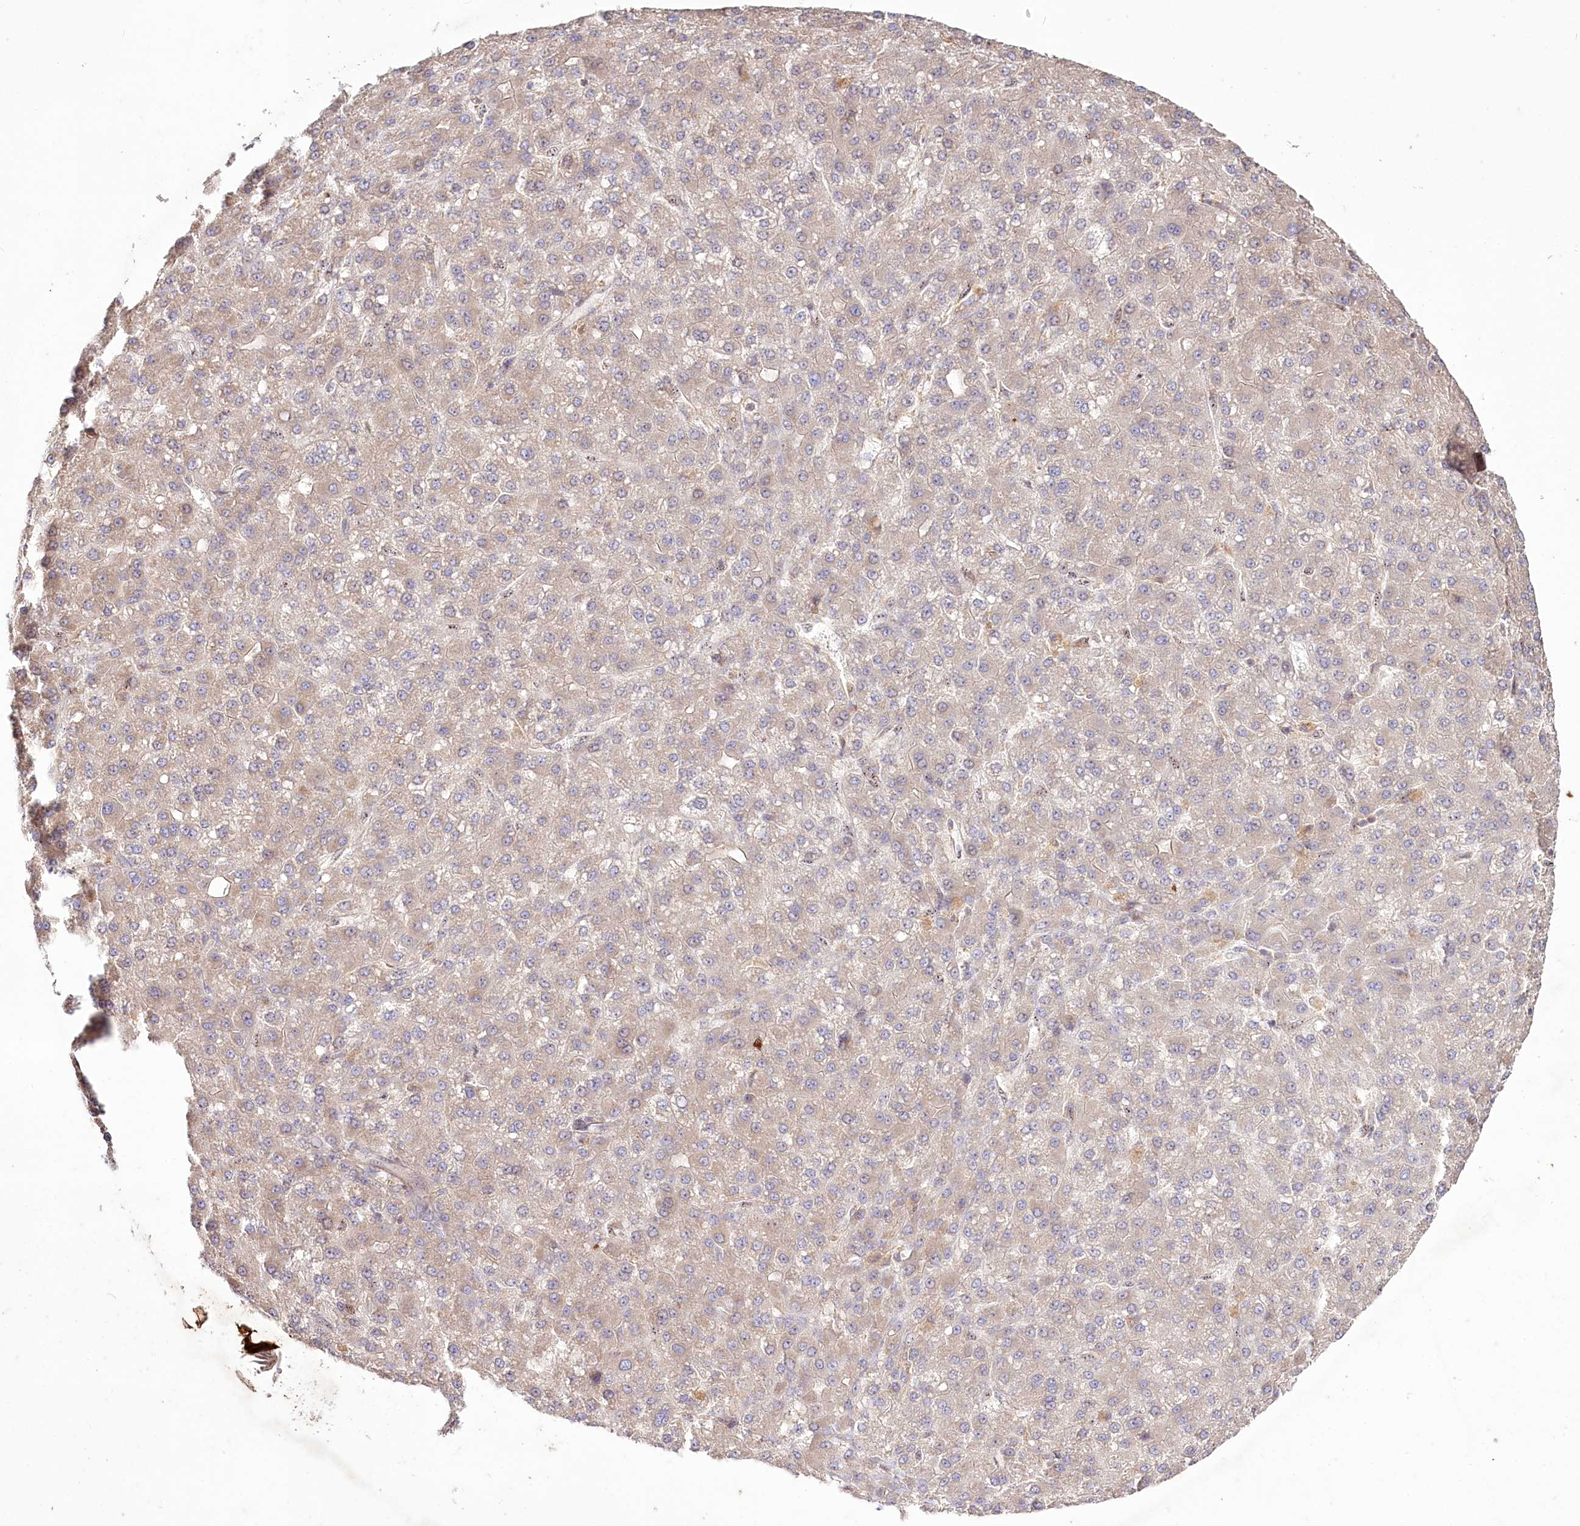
{"staining": {"intensity": "negative", "quantity": "none", "location": "none"}, "tissue": "liver cancer", "cell_type": "Tumor cells", "image_type": "cancer", "snomed": [{"axis": "morphology", "description": "Carcinoma, Hepatocellular, NOS"}, {"axis": "topography", "description": "Liver"}], "caption": "IHC photomicrograph of human liver hepatocellular carcinoma stained for a protein (brown), which exhibits no expression in tumor cells. (DAB (3,3'-diaminobenzidine) IHC with hematoxylin counter stain).", "gene": "SH3TC1", "patient": {"sex": "male", "age": 67}}